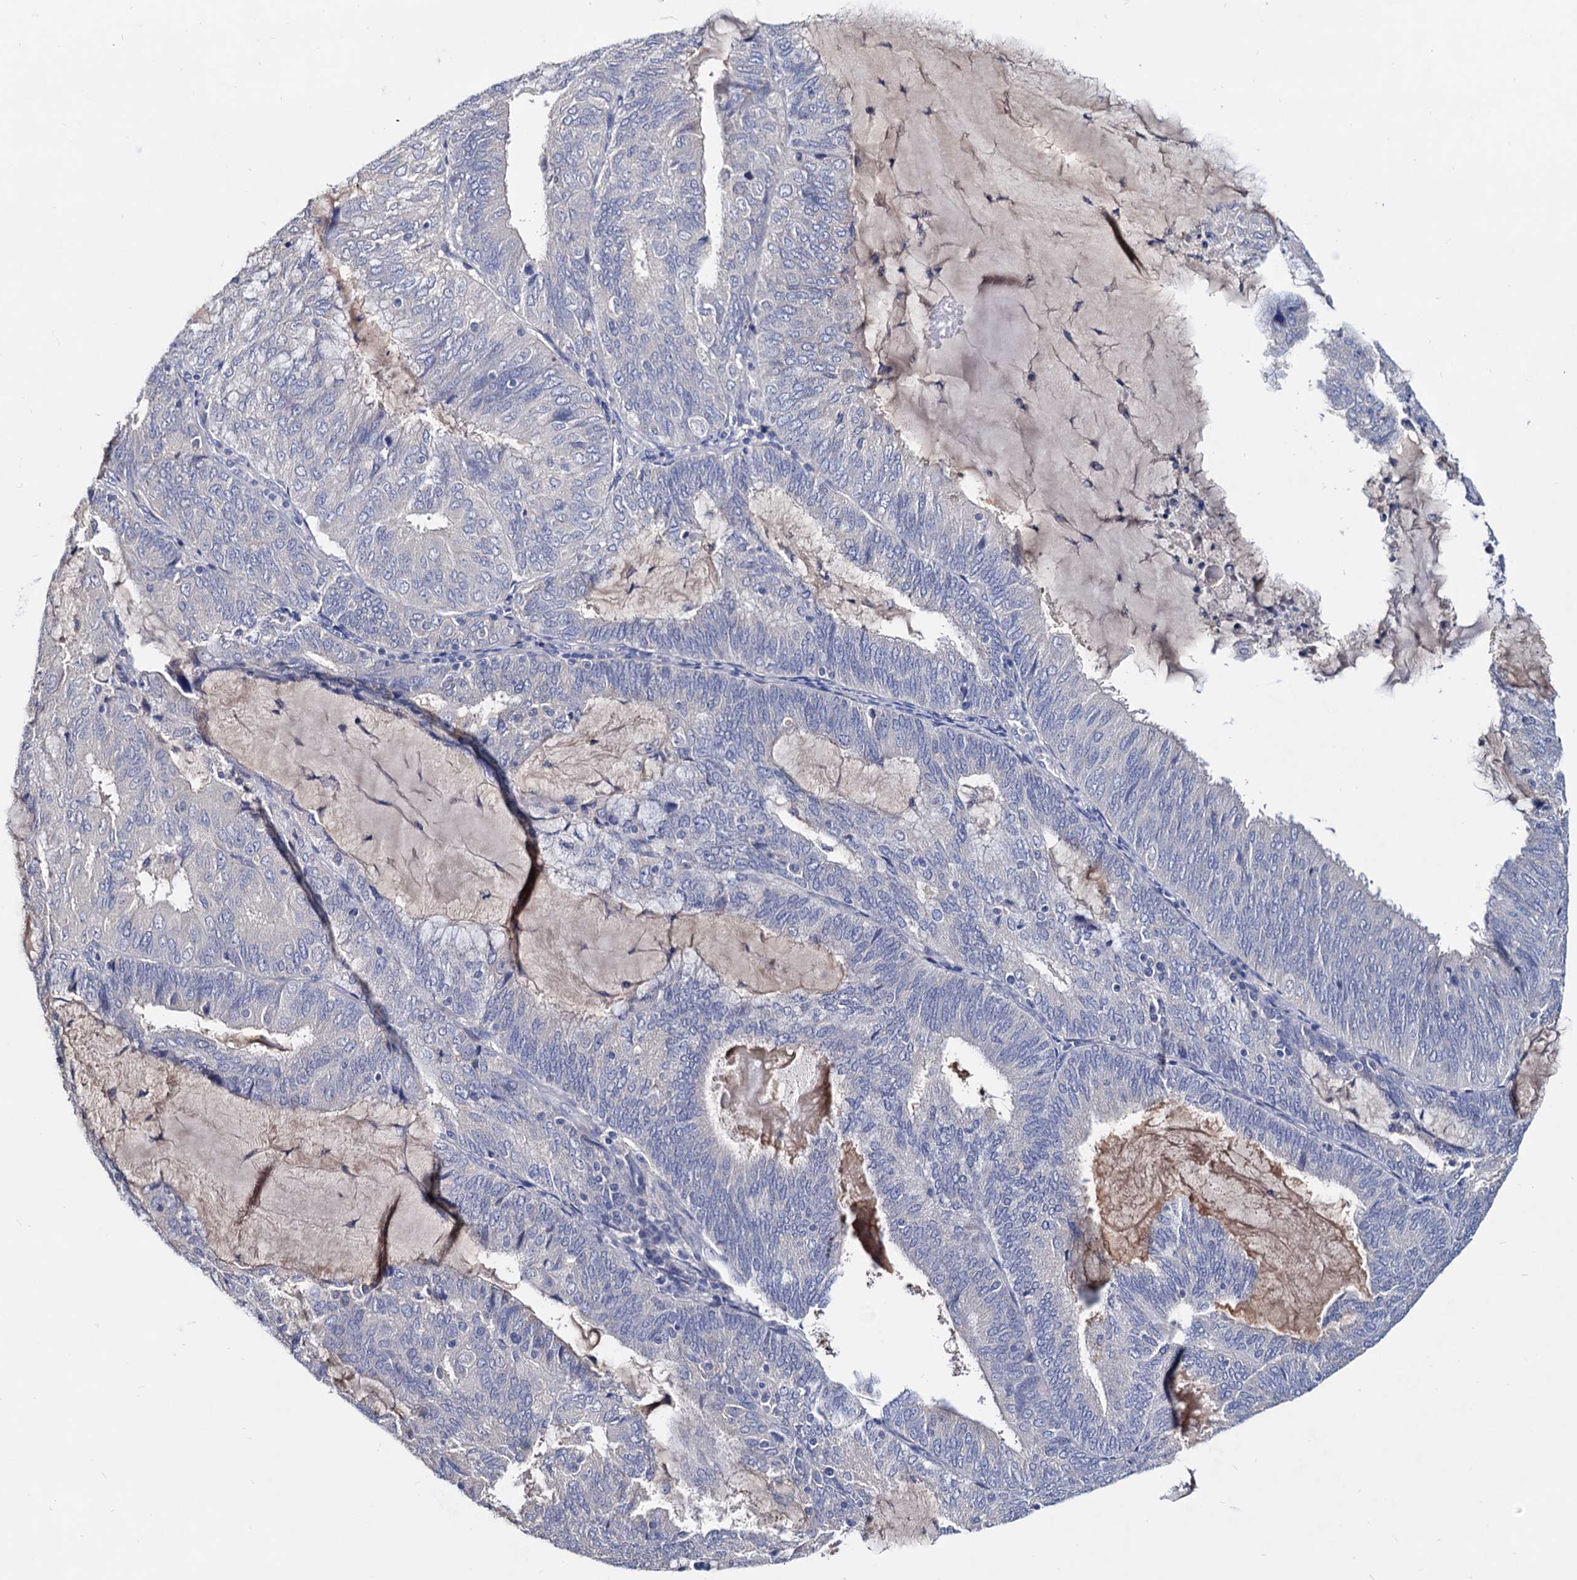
{"staining": {"intensity": "negative", "quantity": "none", "location": "none"}, "tissue": "endometrial cancer", "cell_type": "Tumor cells", "image_type": "cancer", "snomed": [{"axis": "morphology", "description": "Adenocarcinoma, NOS"}, {"axis": "topography", "description": "Endometrium"}], "caption": "The photomicrograph exhibits no significant positivity in tumor cells of adenocarcinoma (endometrial).", "gene": "NPAS4", "patient": {"sex": "female", "age": 81}}